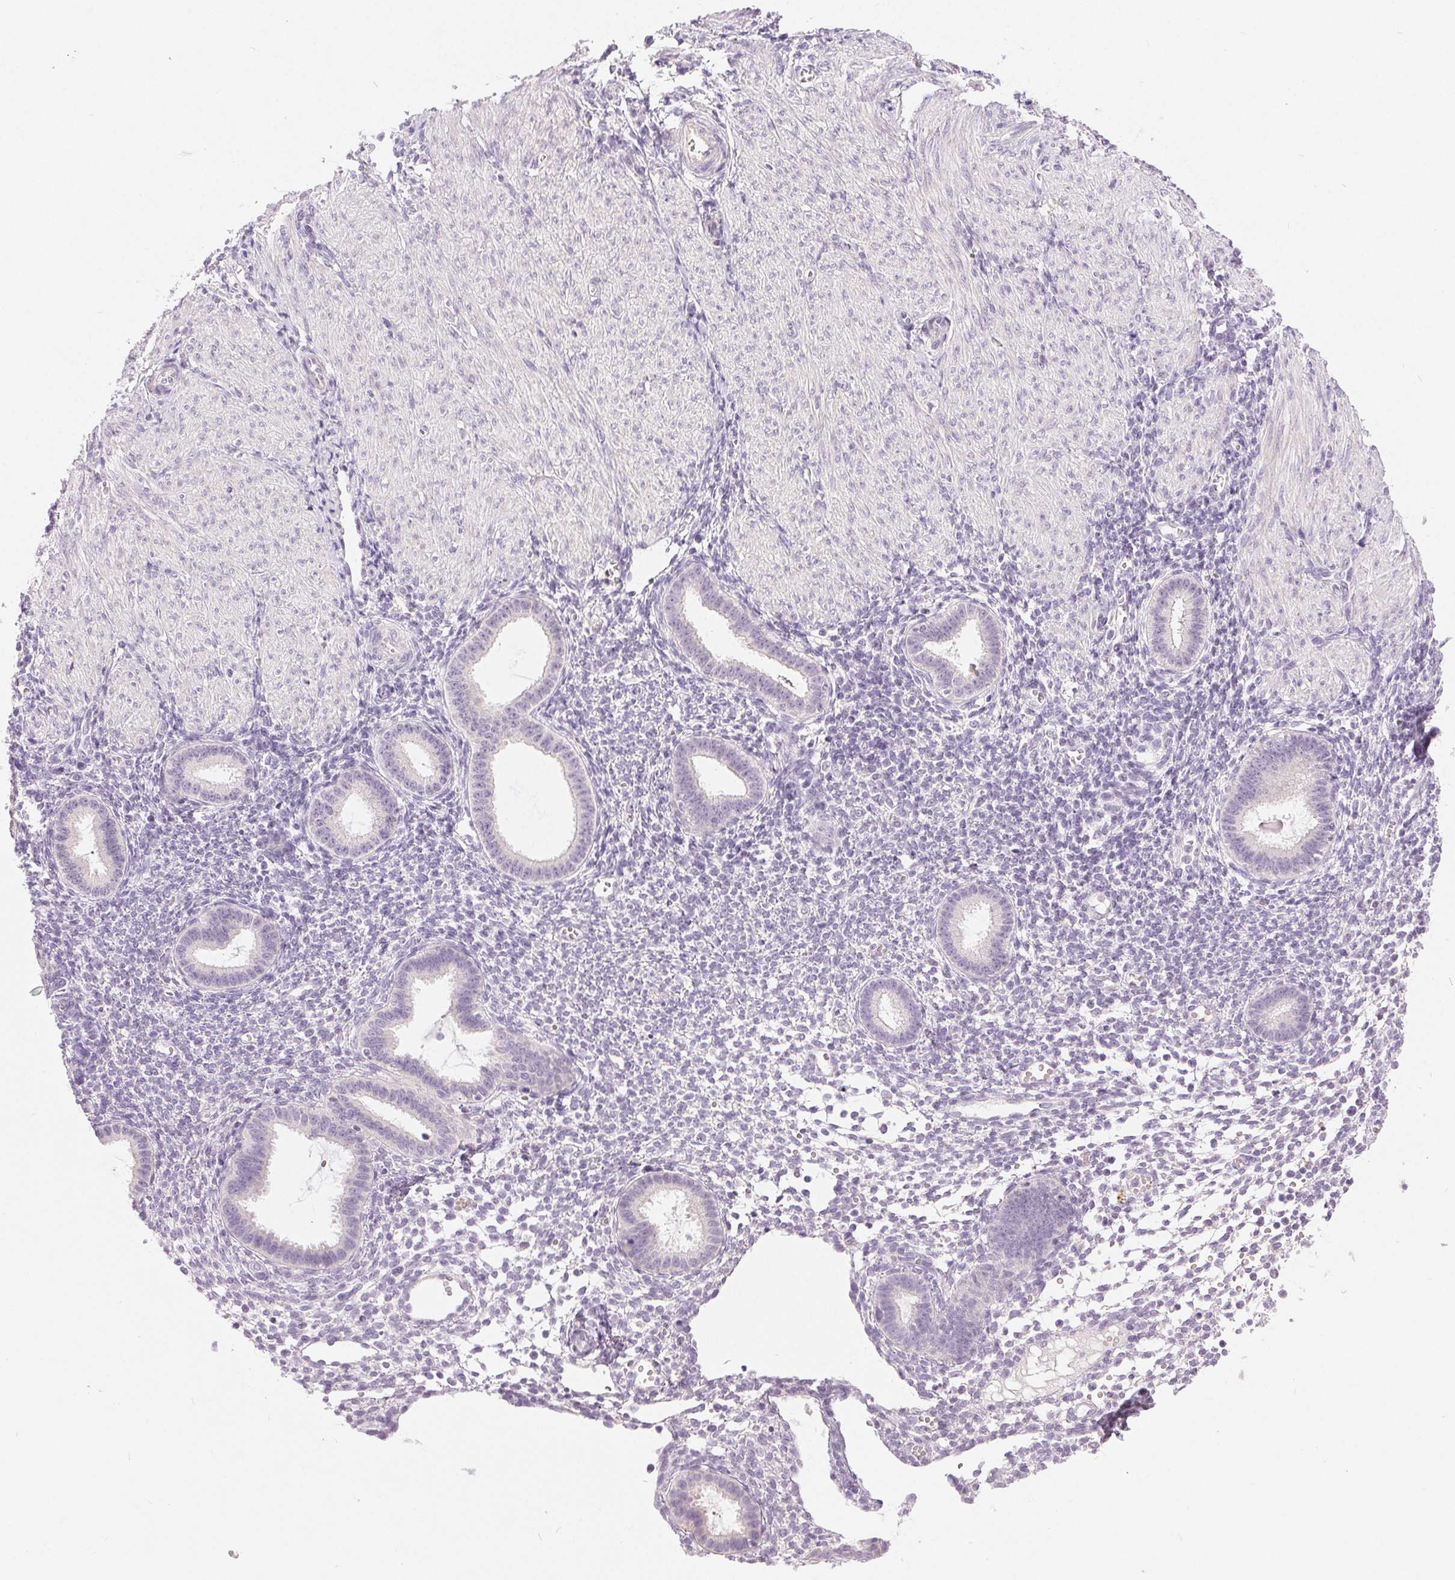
{"staining": {"intensity": "negative", "quantity": "none", "location": "none"}, "tissue": "endometrium", "cell_type": "Cells in endometrial stroma", "image_type": "normal", "snomed": [{"axis": "morphology", "description": "Normal tissue, NOS"}, {"axis": "topography", "description": "Endometrium"}], "caption": "This is an IHC micrograph of unremarkable endometrium. There is no expression in cells in endometrial stroma.", "gene": "DSG3", "patient": {"sex": "female", "age": 36}}